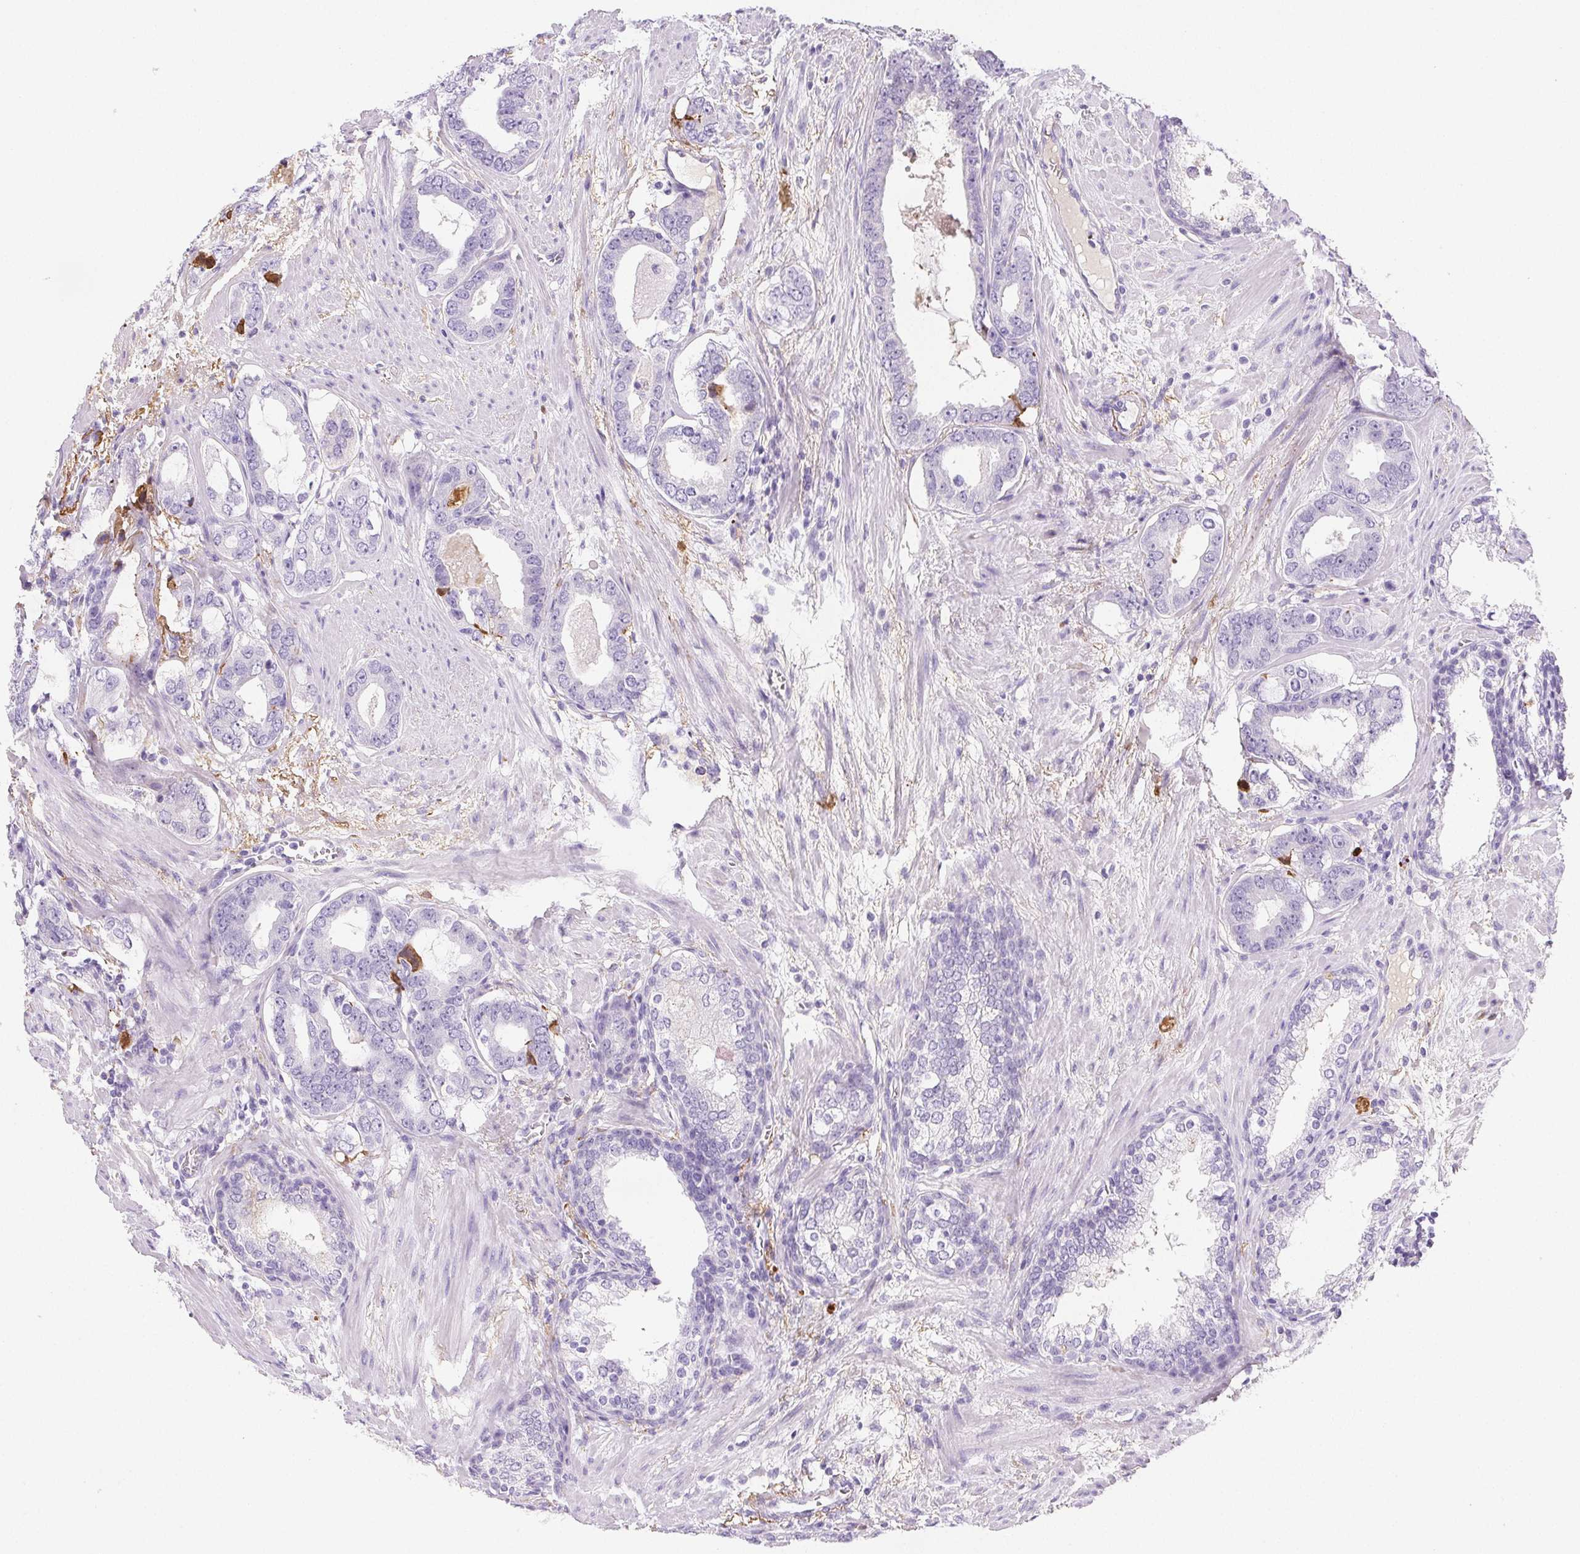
{"staining": {"intensity": "moderate", "quantity": "<25%", "location": "cytoplasmic/membranous"}, "tissue": "prostate cancer", "cell_type": "Tumor cells", "image_type": "cancer", "snomed": [{"axis": "morphology", "description": "Adenocarcinoma, High grade"}, {"axis": "topography", "description": "Prostate"}], "caption": "A brown stain shows moderate cytoplasmic/membranous expression of a protein in prostate cancer (high-grade adenocarcinoma) tumor cells.", "gene": "VTN", "patient": {"sex": "male", "age": 75}}